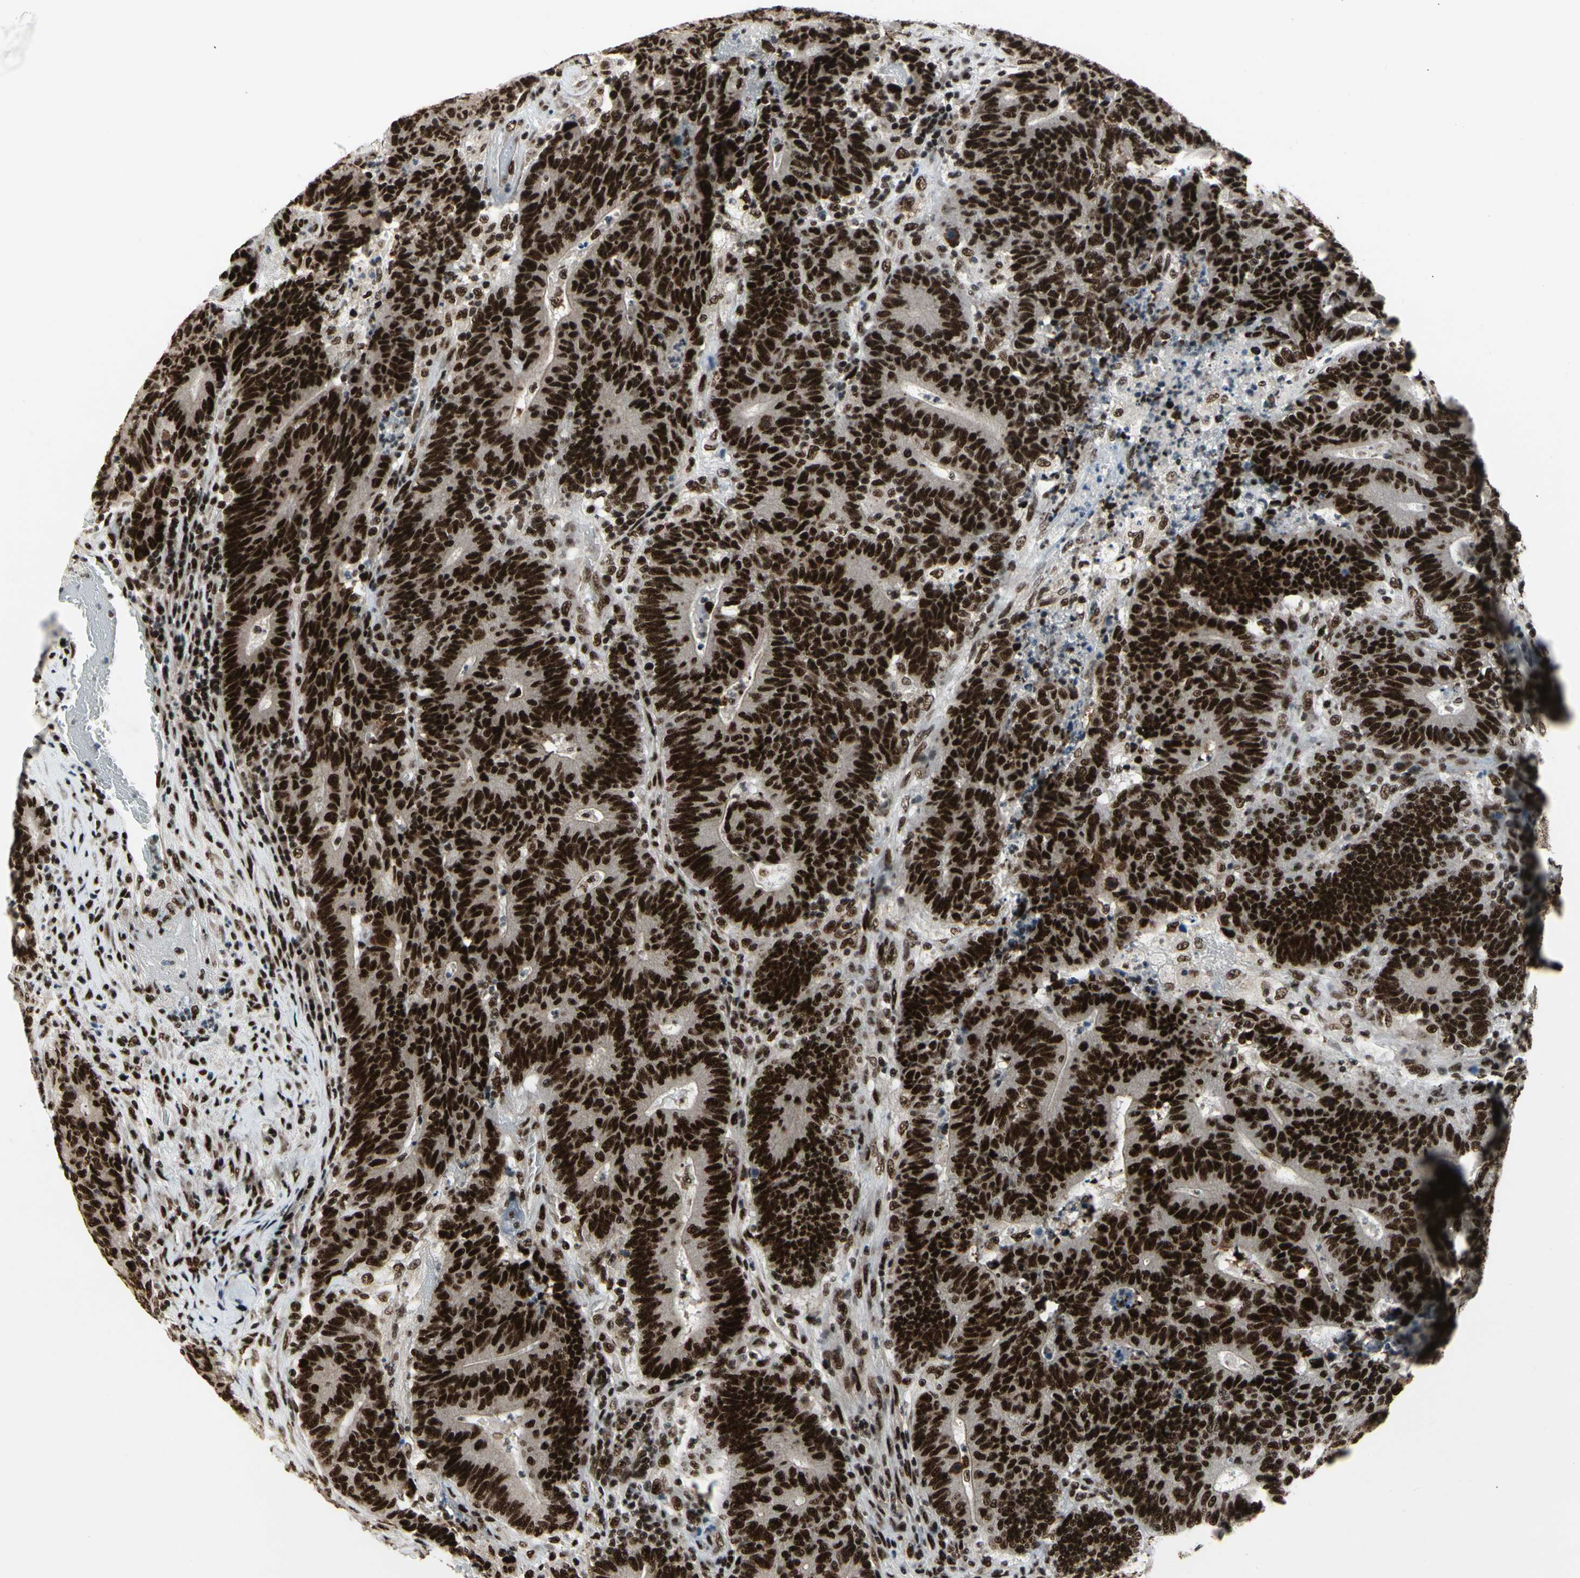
{"staining": {"intensity": "strong", "quantity": ">75%", "location": "nuclear"}, "tissue": "colorectal cancer", "cell_type": "Tumor cells", "image_type": "cancer", "snomed": [{"axis": "morphology", "description": "Normal tissue, NOS"}, {"axis": "morphology", "description": "Adenocarcinoma, NOS"}, {"axis": "topography", "description": "Colon"}], "caption": "Human adenocarcinoma (colorectal) stained with a brown dye displays strong nuclear positive expression in about >75% of tumor cells.", "gene": "SRSF11", "patient": {"sex": "female", "age": 75}}